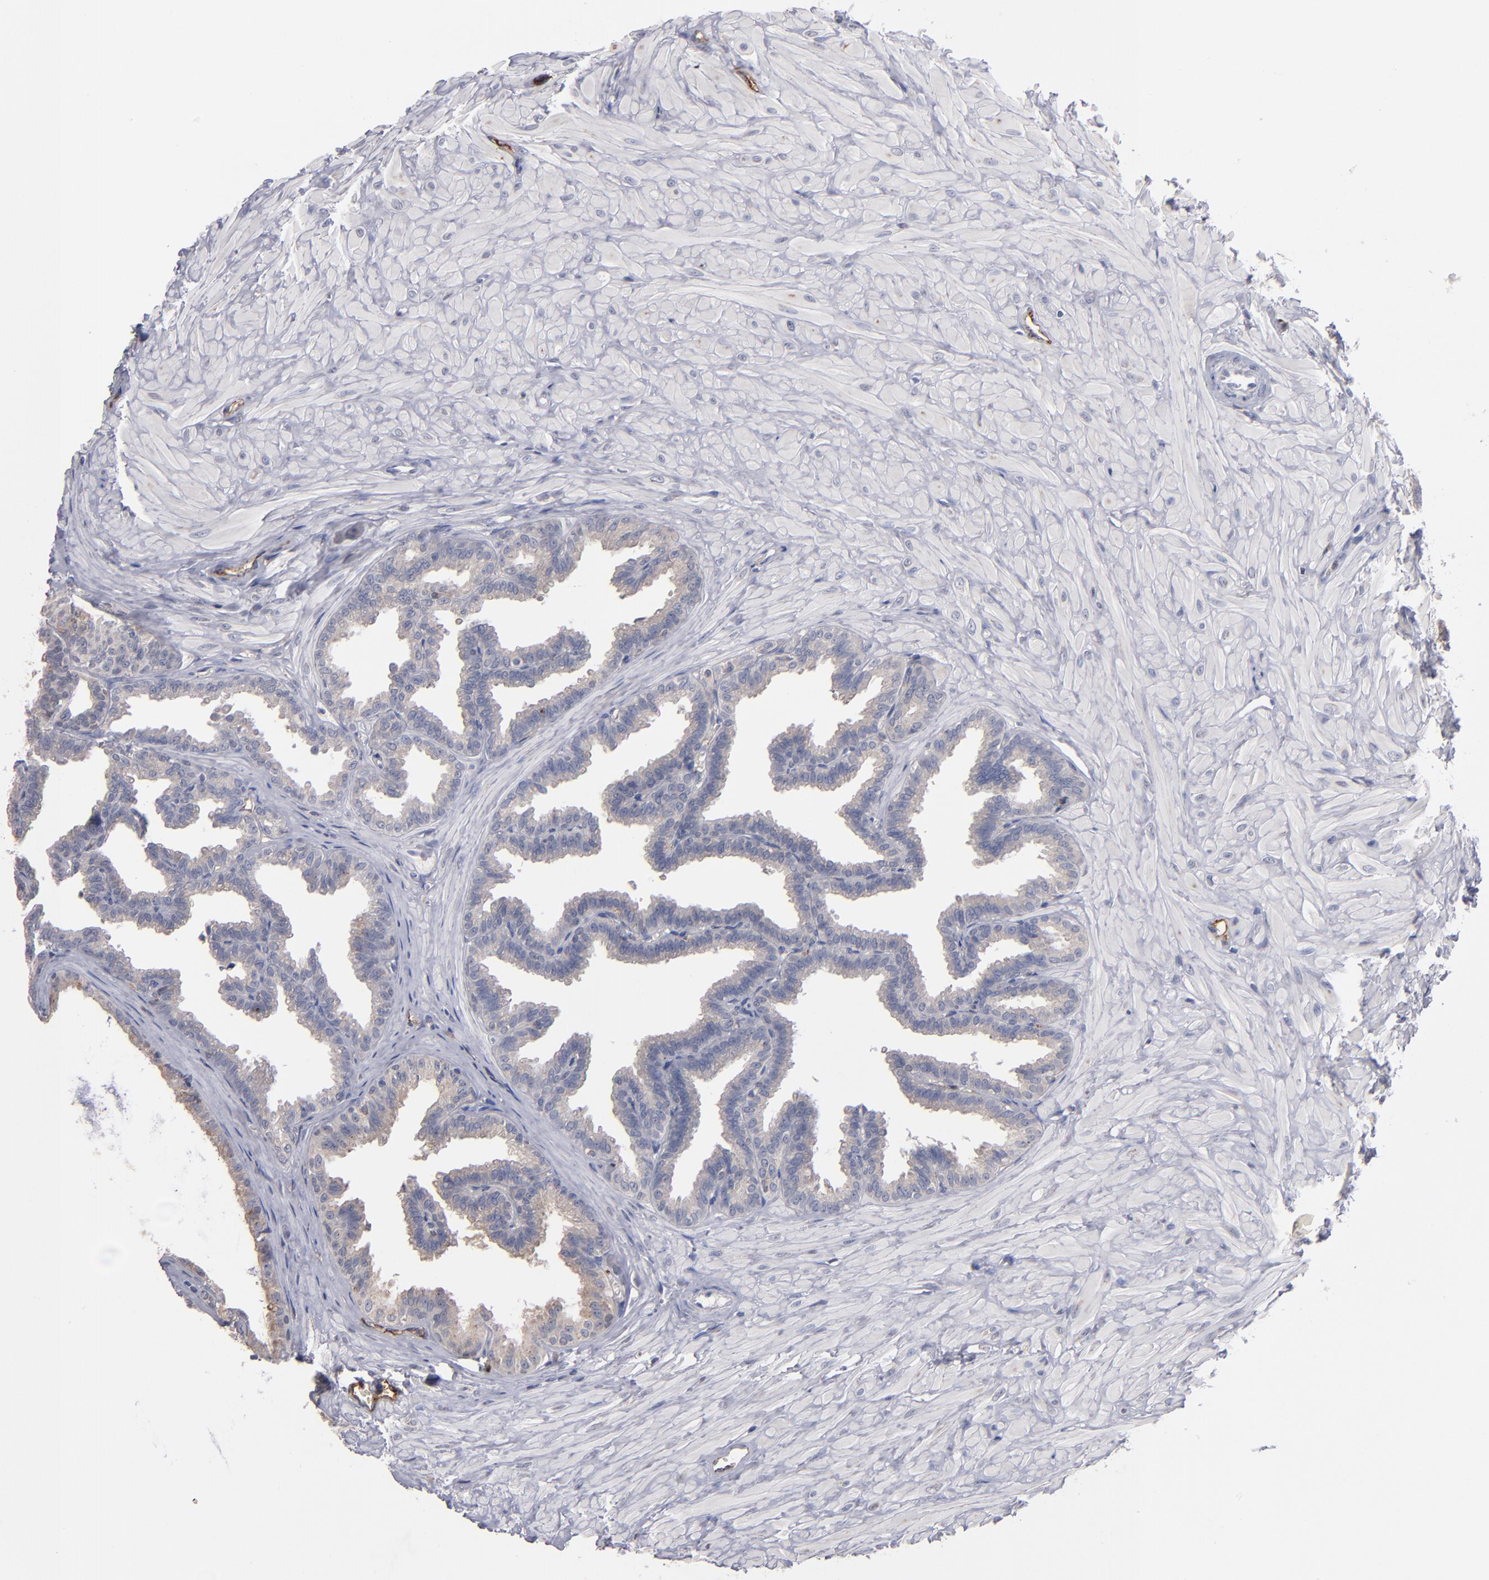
{"staining": {"intensity": "moderate", "quantity": "25%-75%", "location": "cytoplasmic/membranous"}, "tissue": "seminal vesicle", "cell_type": "Glandular cells", "image_type": "normal", "snomed": [{"axis": "morphology", "description": "Normal tissue, NOS"}, {"axis": "topography", "description": "Seminal veicle"}], "caption": "Protein staining of benign seminal vesicle displays moderate cytoplasmic/membranous positivity in about 25%-75% of glandular cells. (brown staining indicates protein expression, while blue staining denotes nuclei).", "gene": "SELP", "patient": {"sex": "male", "age": 26}}